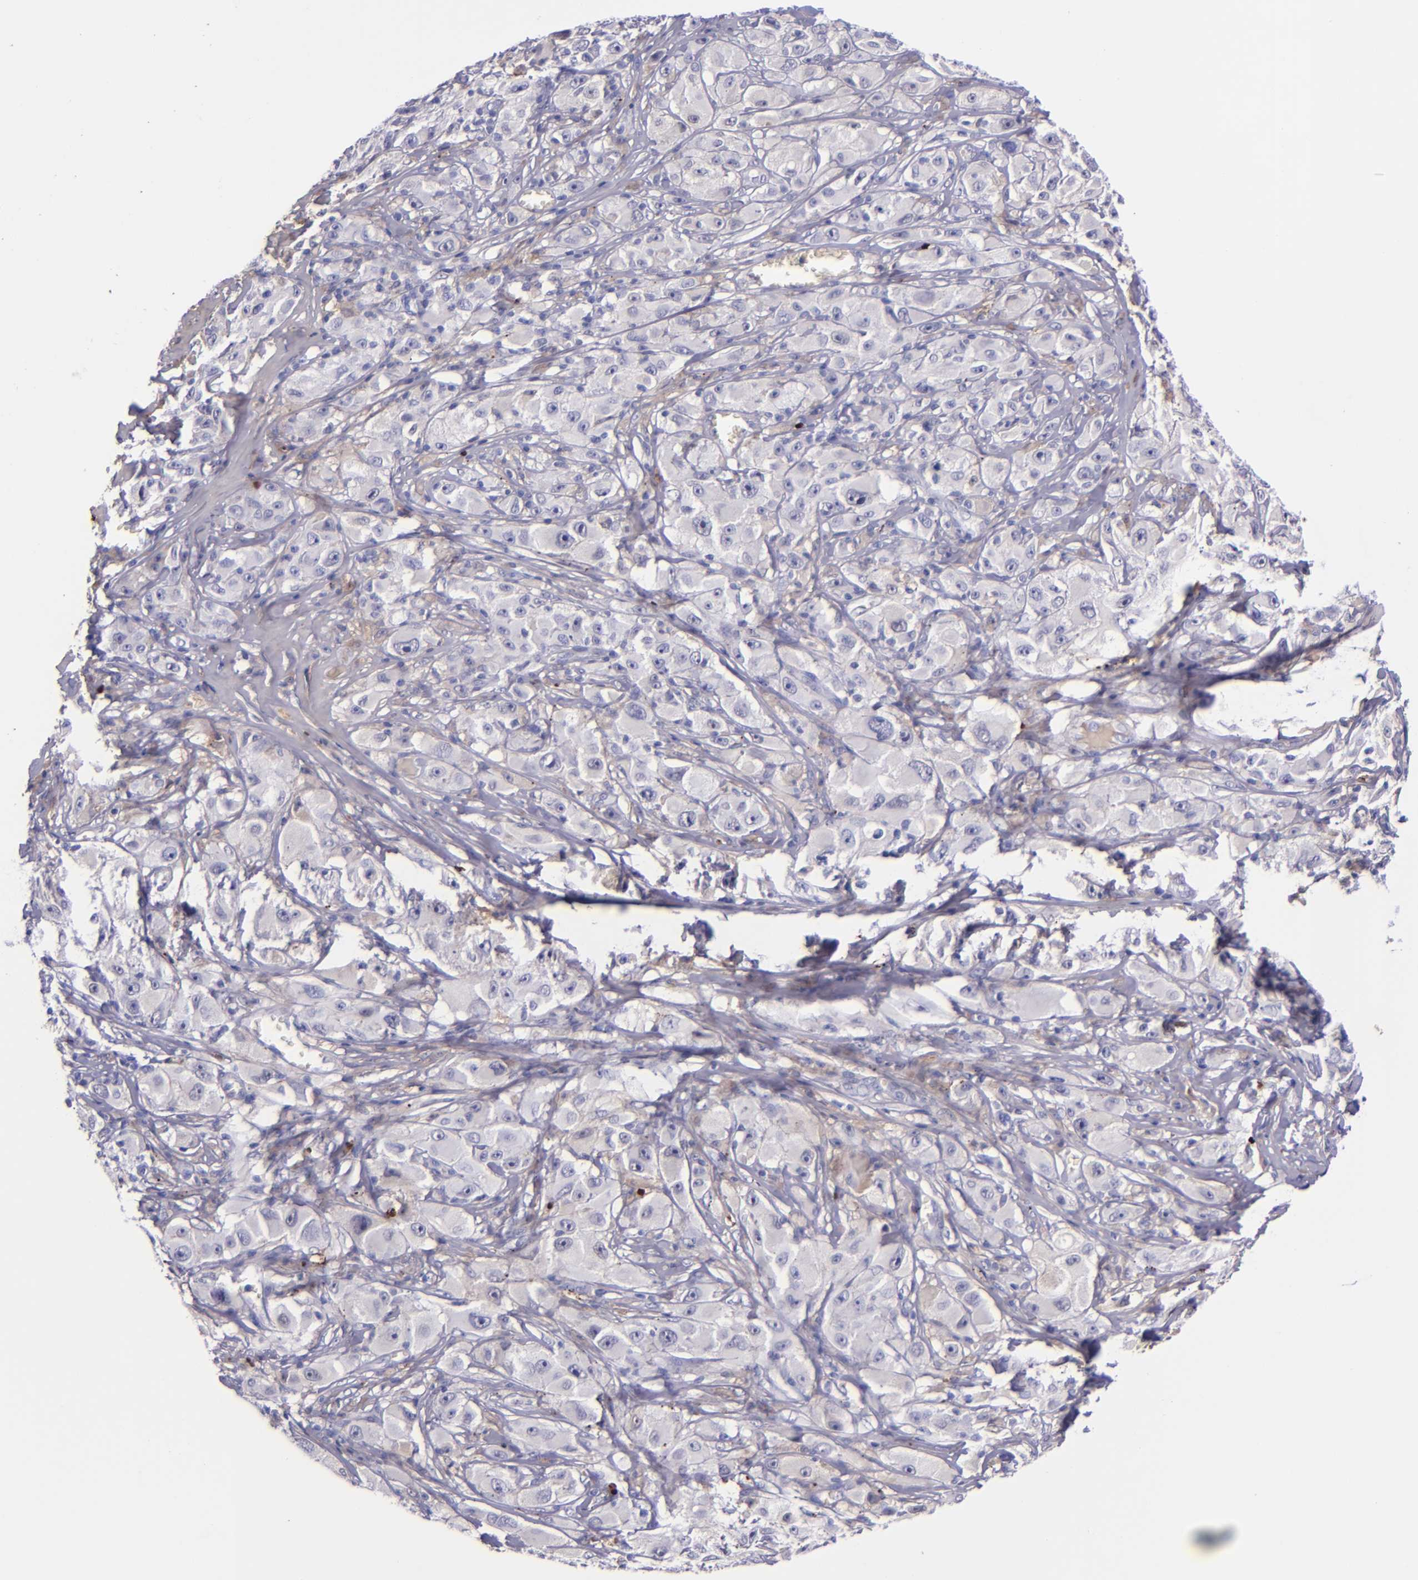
{"staining": {"intensity": "negative", "quantity": "none", "location": "none"}, "tissue": "melanoma", "cell_type": "Tumor cells", "image_type": "cancer", "snomed": [{"axis": "morphology", "description": "Malignant melanoma, NOS"}, {"axis": "topography", "description": "Skin"}], "caption": "Immunohistochemical staining of melanoma exhibits no significant expression in tumor cells.", "gene": "KNG1", "patient": {"sex": "male", "age": 56}}